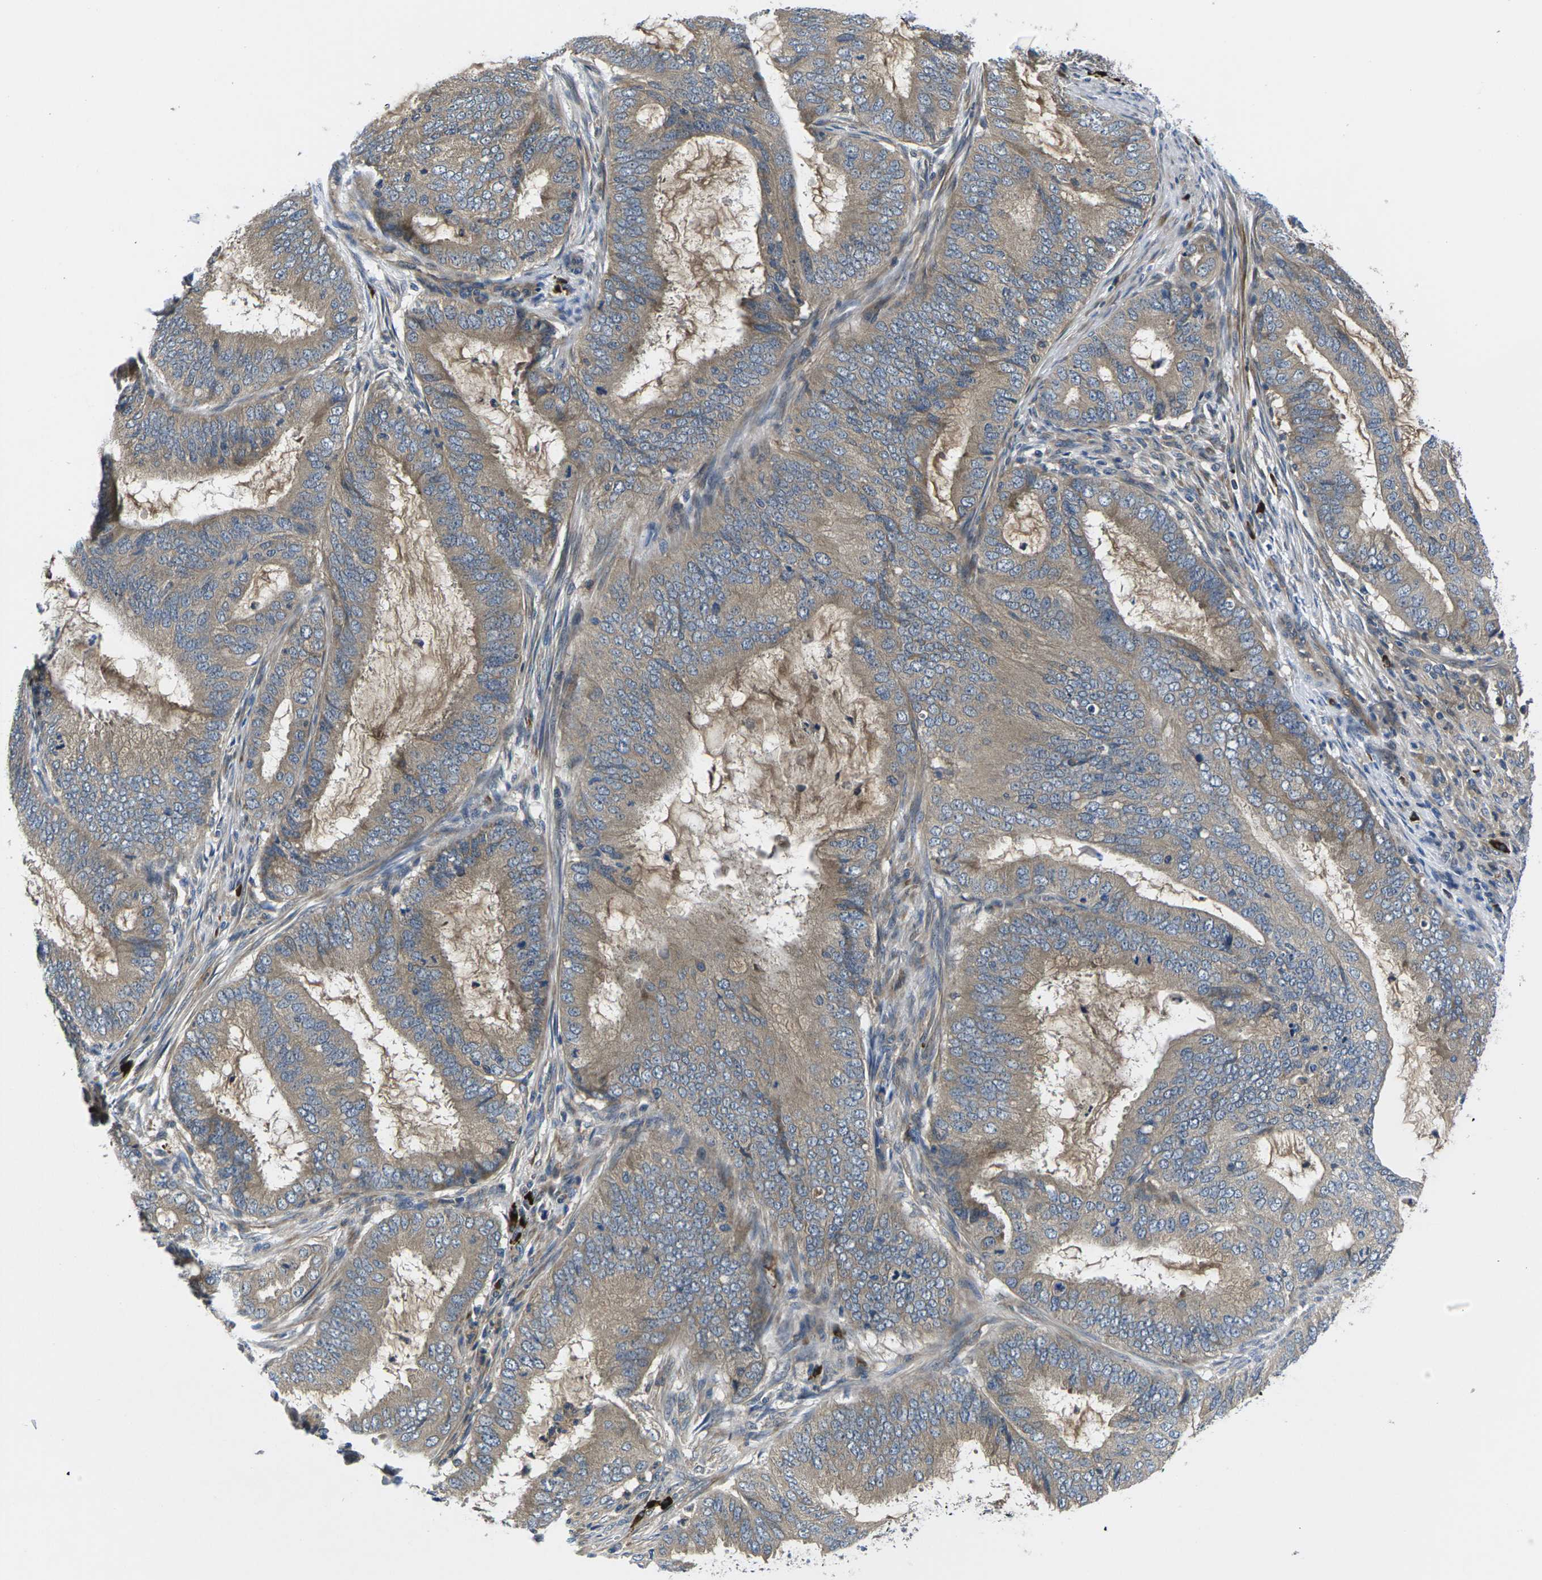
{"staining": {"intensity": "moderate", "quantity": ">75%", "location": "cytoplasmic/membranous"}, "tissue": "endometrial cancer", "cell_type": "Tumor cells", "image_type": "cancer", "snomed": [{"axis": "morphology", "description": "Adenocarcinoma, NOS"}, {"axis": "topography", "description": "Endometrium"}], "caption": "Moderate cytoplasmic/membranous expression is seen in about >75% of tumor cells in endometrial cancer (adenocarcinoma).", "gene": "PLCE1", "patient": {"sex": "female", "age": 70}}